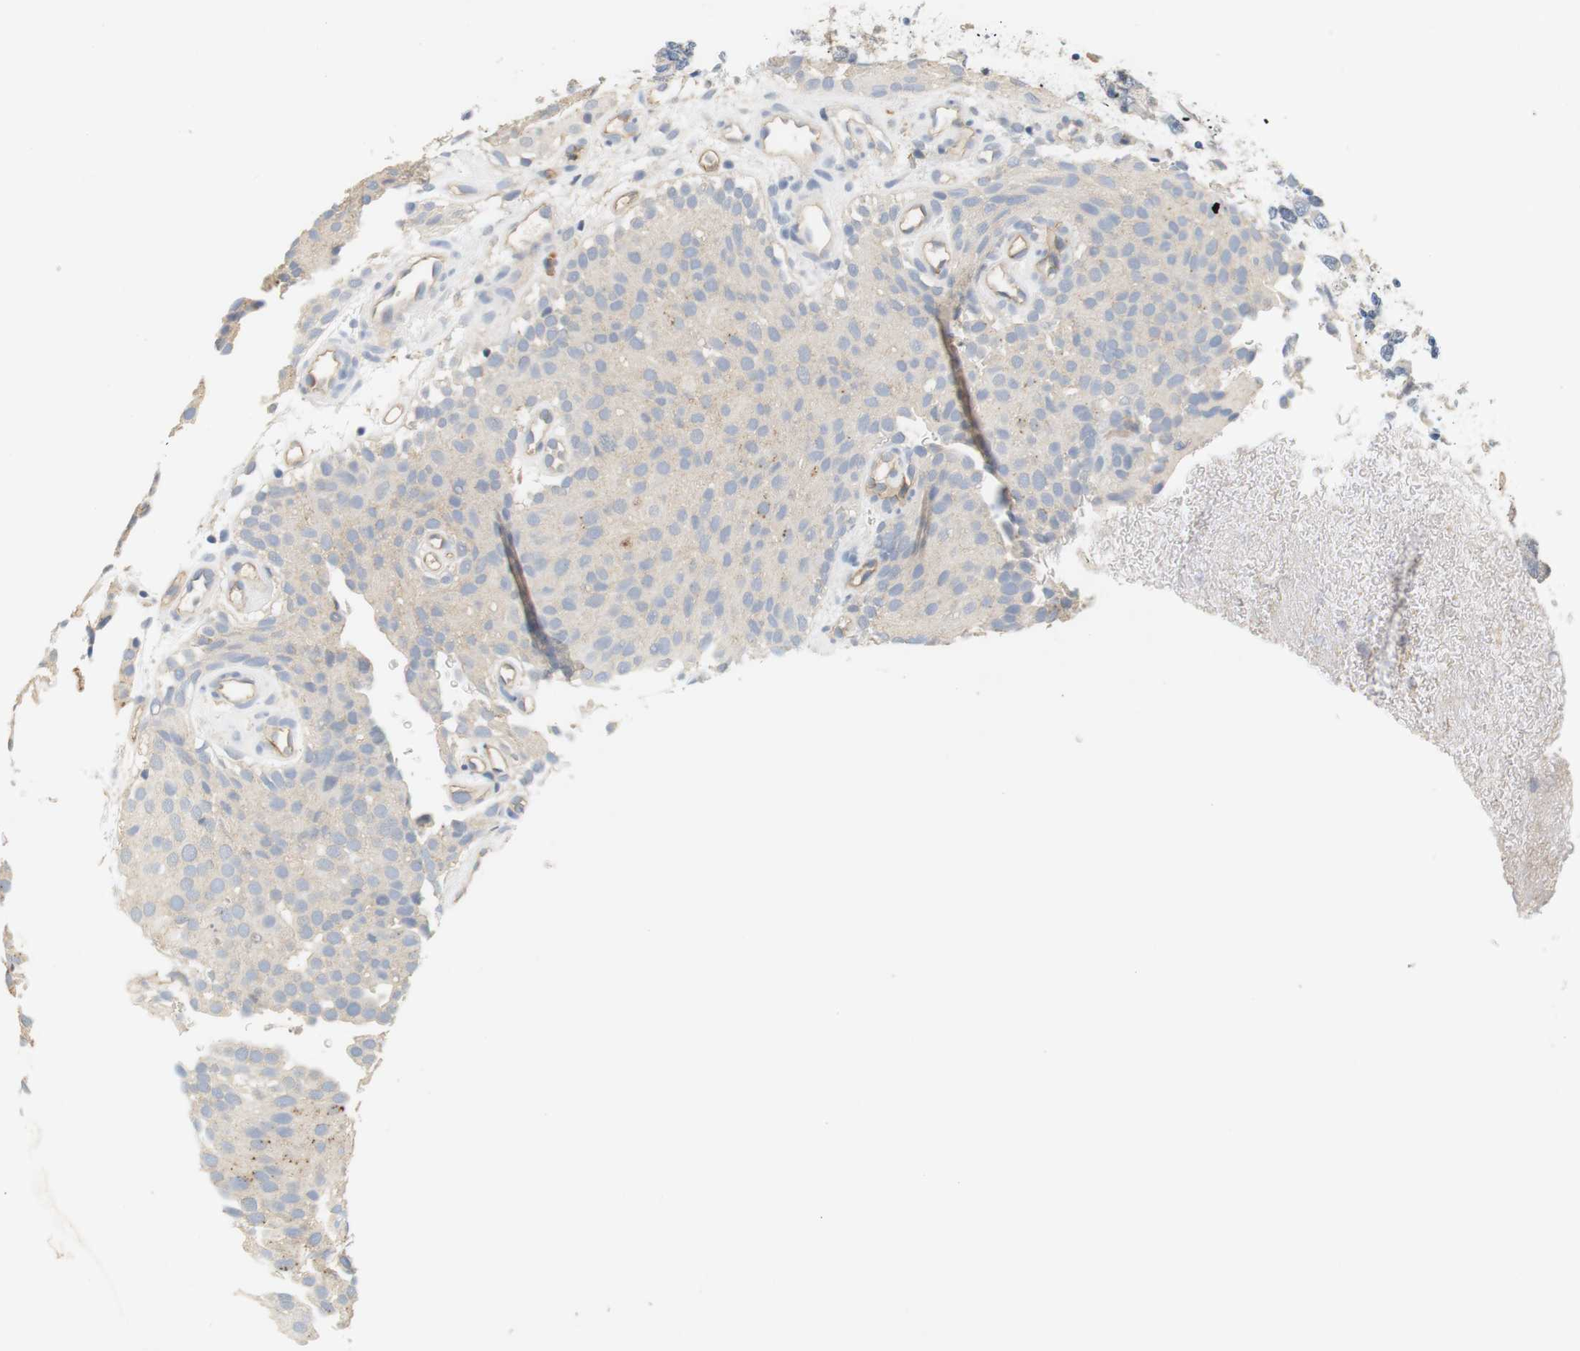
{"staining": {"intensity": "negative", "quantity": "none", "location": "none"}, "tissue": "urothelial cancer", "cell_type": "Tumor cells", "image_type": "cancer", "snomed": [{"axis": "morphology", "description": "Urothelial carcinoma, Low grade"}, {"axis": "topography", "description": "Urinary bladder"}], "caption": "This is an immunohistochemistry micrograph of human low-grade urothelial carcinoma. There is no positivity in tumor cells.", "gene": "OSR1", "patient": {"sex": "male", "age": 78}}